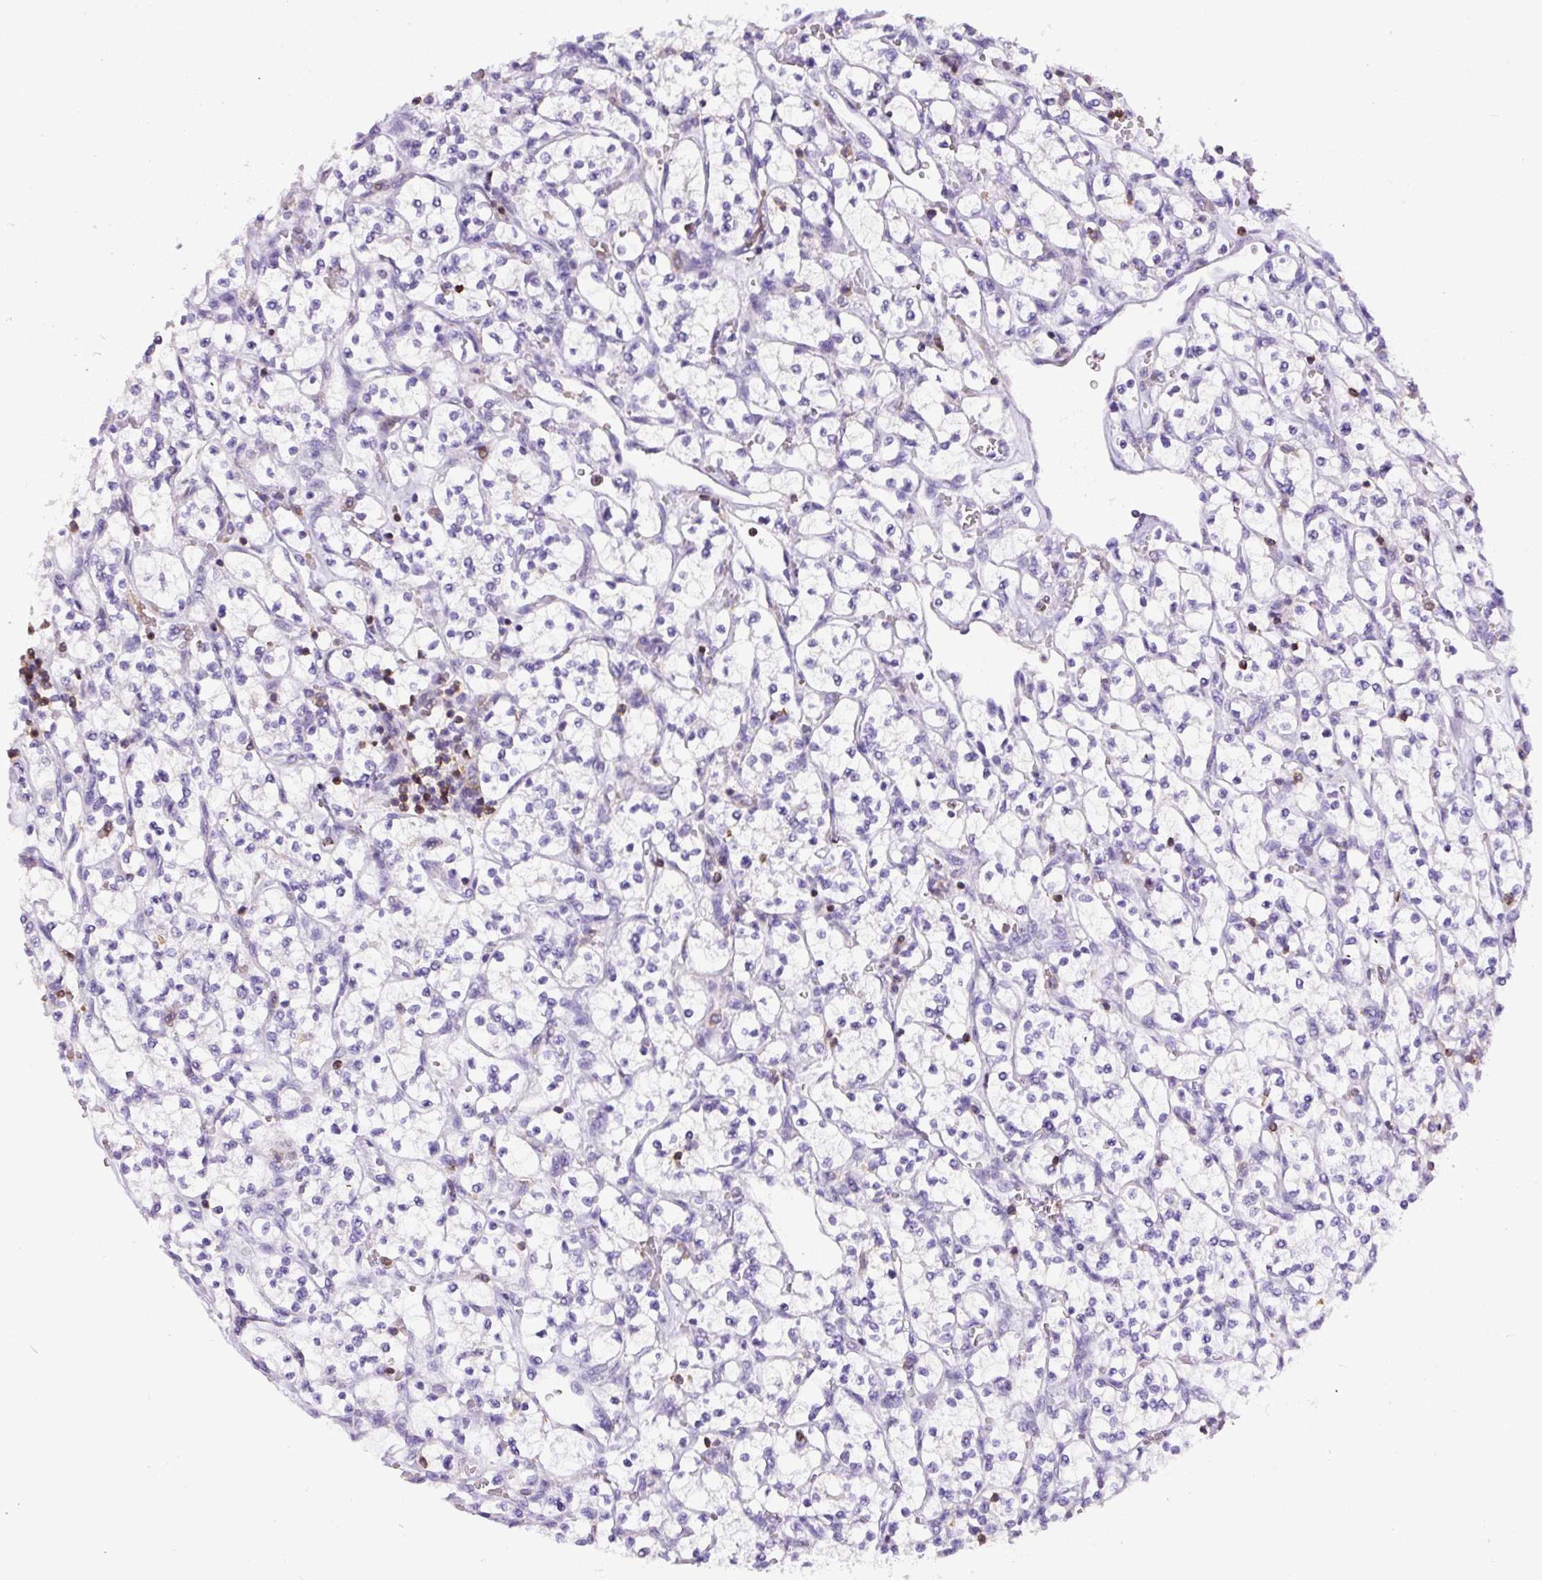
{"staining": {"intensity": "negative", "quantity": "none", "location": "none"}, "tissue": "renal cancer", "cell_type": "Tumor cells", "image_type": "cancer", "snomed": [{"axis": "morphology", "description": "Adenocarcinoma, NOS"}, {"axis": "topography", "description": "Kidney"}], "caption": "DAB immunohistochemical staining of renal adenocarcinoma shows no significant staining in tumor cells.", "gene": "FAM228B", "patient": {"sex": "female", "age": 64}}